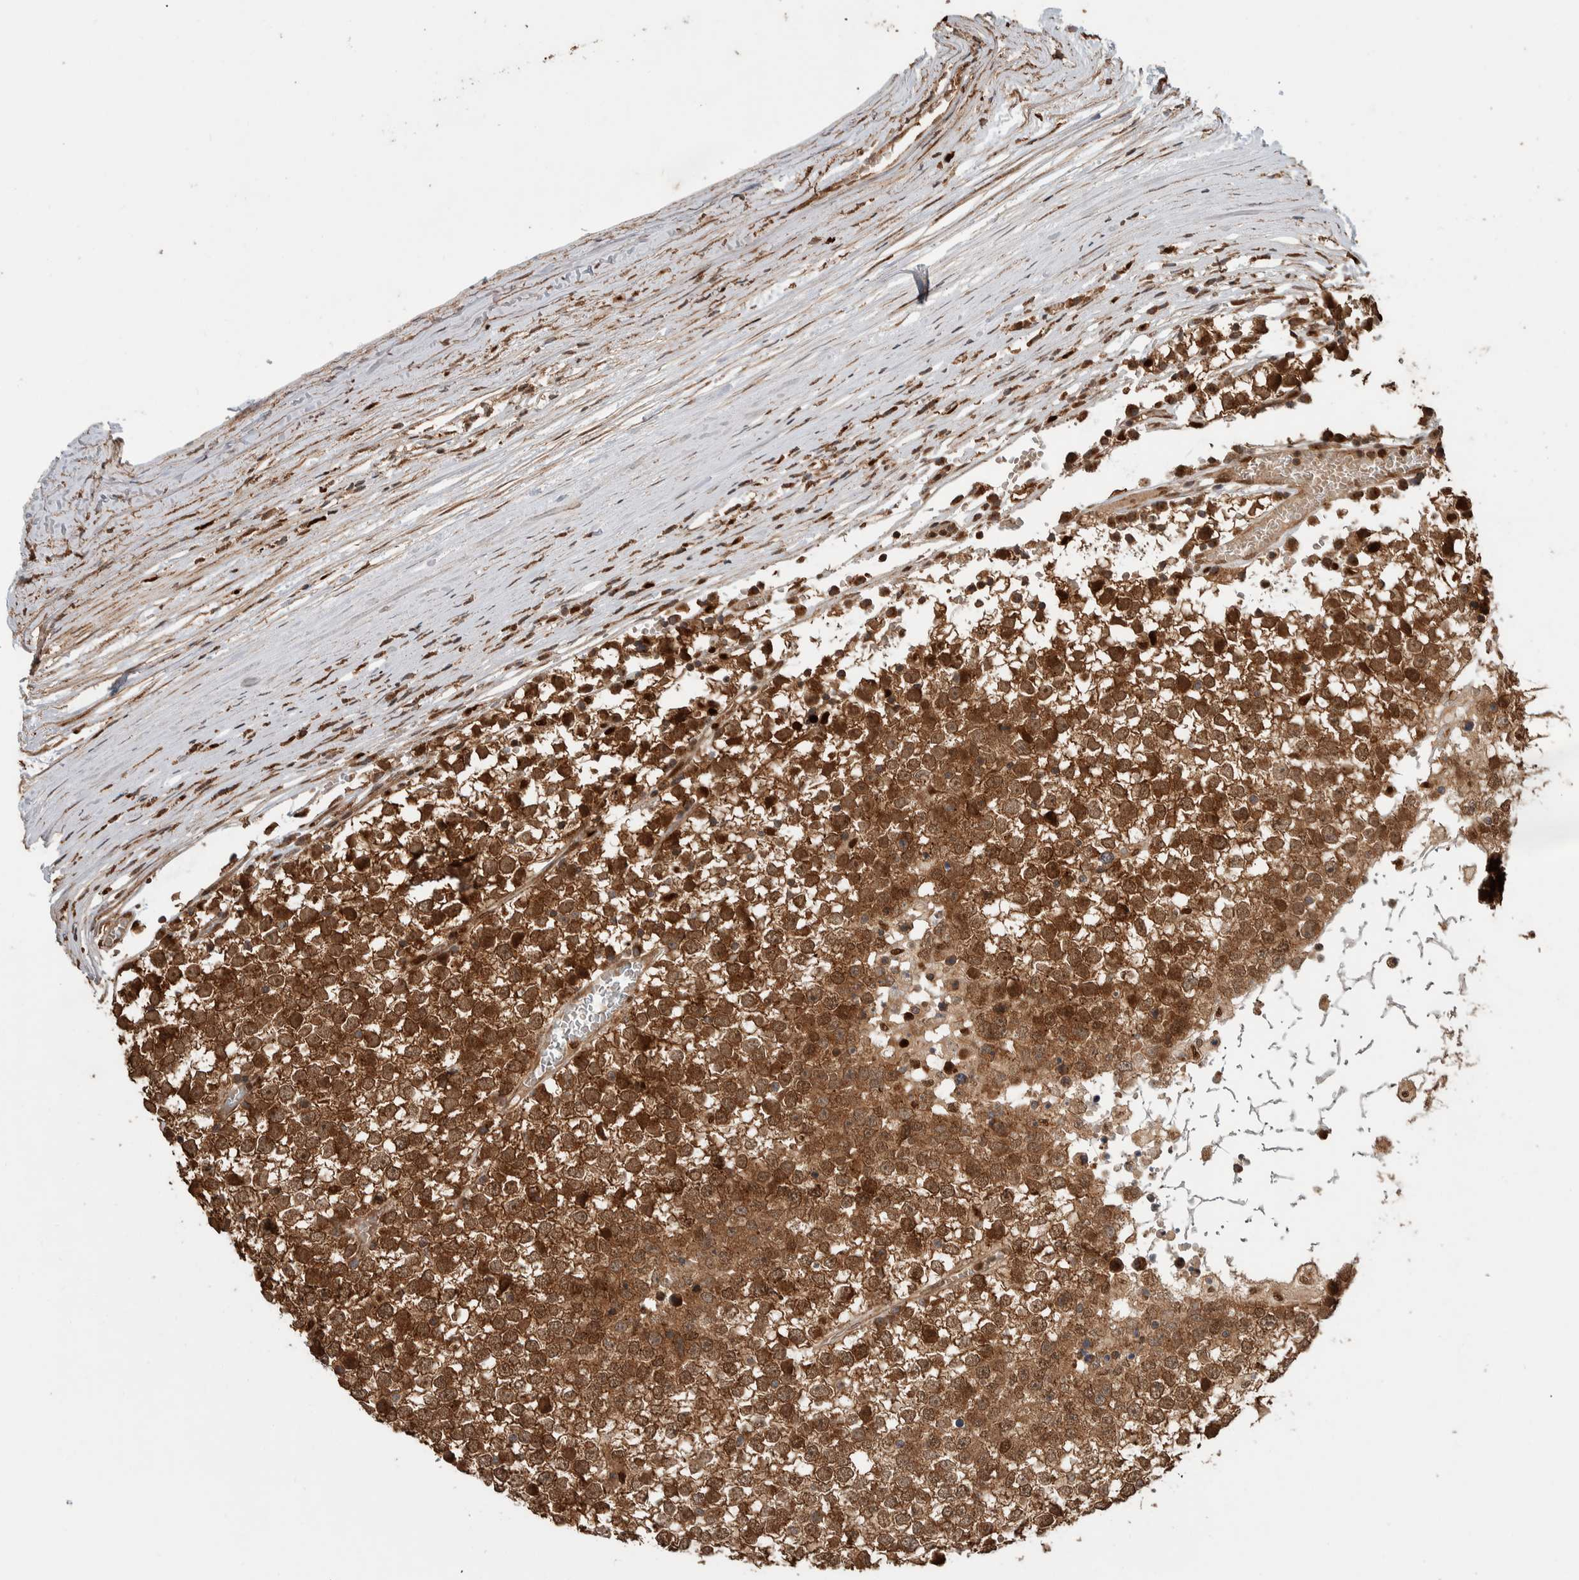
{"staining": {"intensity": "moderate", "quantity": ">75%", "location": "cytoplasmic/membranous"}, "tissue": "testis cancer", "cell_type": "Tumor cells", "image_type": "cancer", "snomed": [{"axis": "morphology", "description": "Seminoma, NOS"}, {"axis": "topography", "description": "Testis"}], "caption": "This photomicrograph reveals testis cancer stained with immunohistochemistry to label a protein in brown. The cytoplasmic/membranous of tumor cells show moderate positivity for the protein. Nuclei are counter-stained blue.", "gene": "VPS53", "patient": {"sex": "male", "age": 65}}